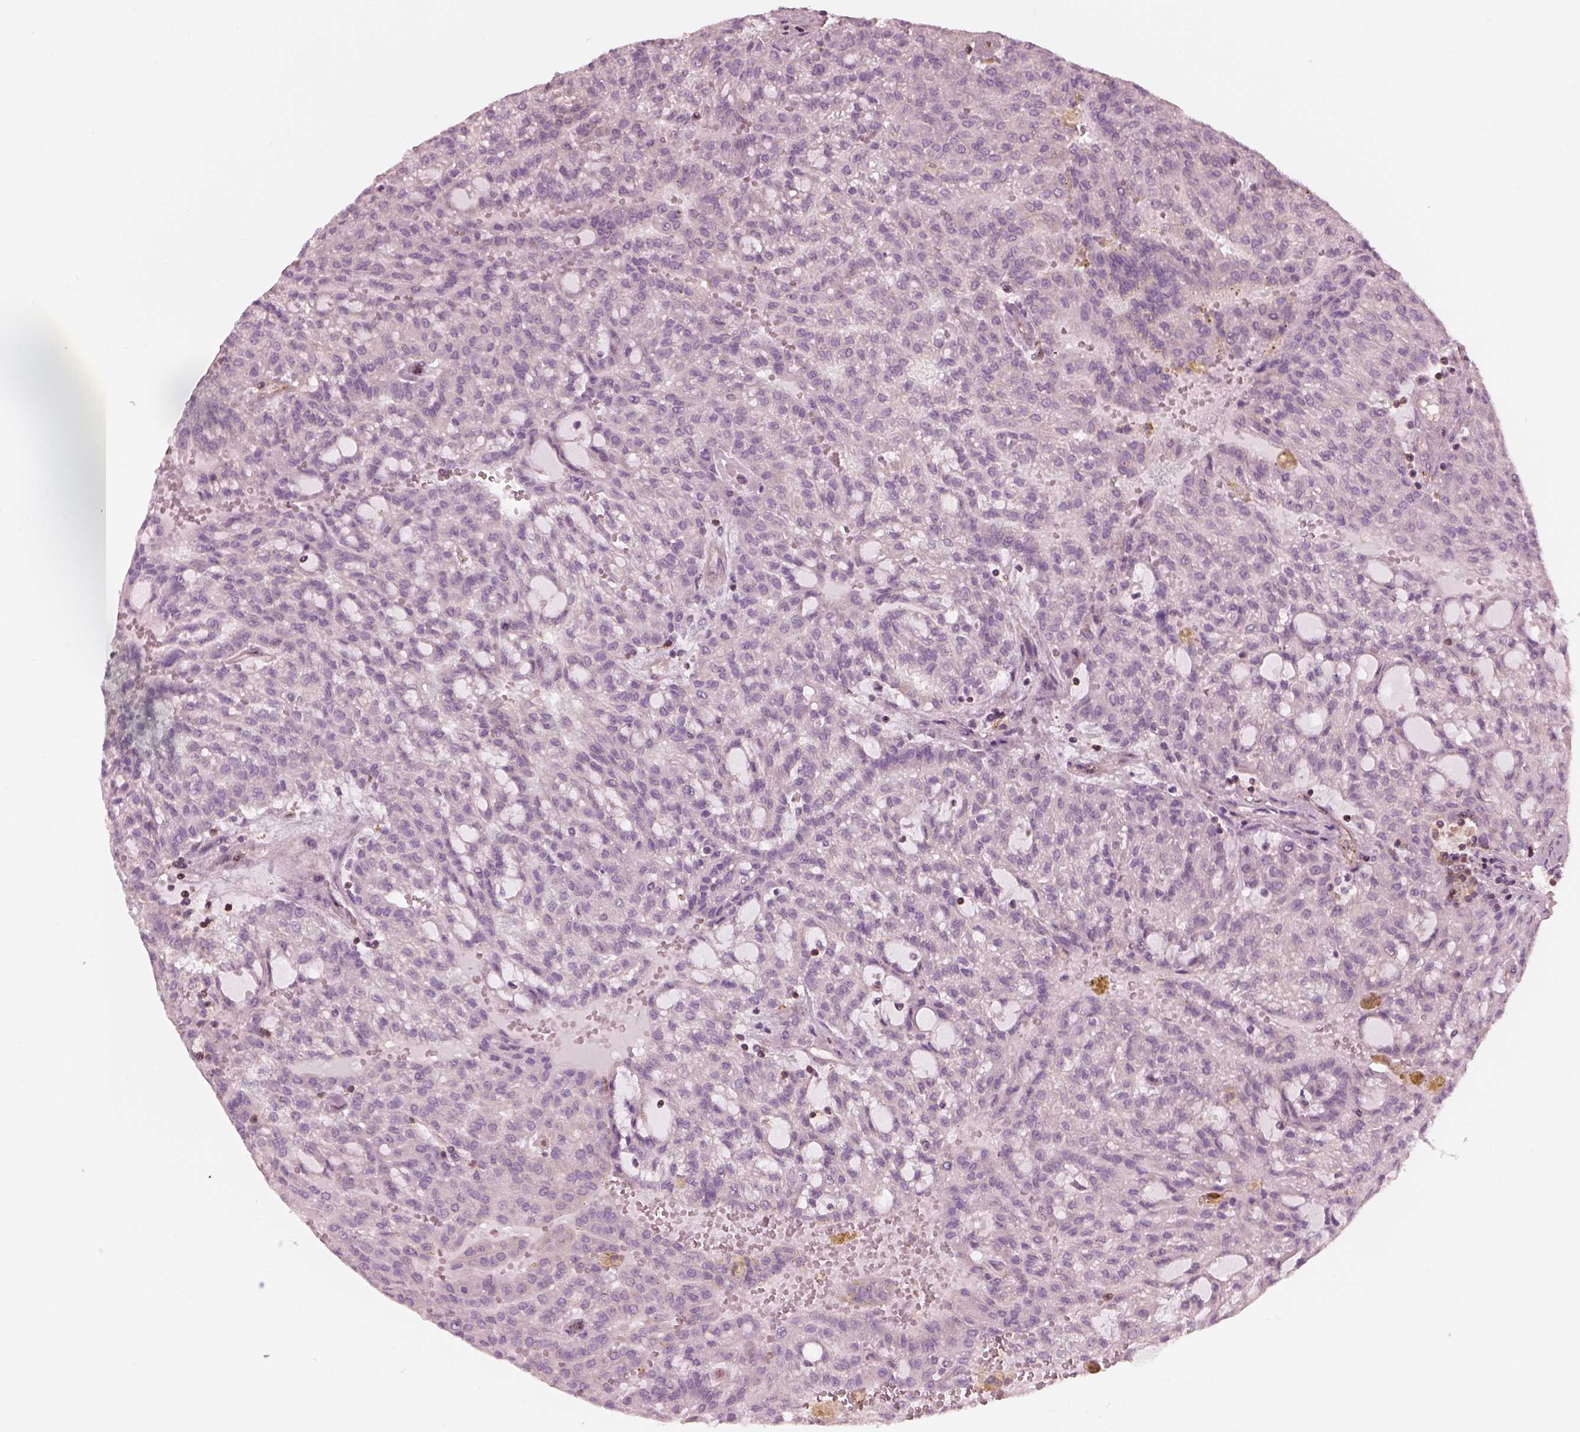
{"staining": {"intensity": "negative", "quantity": "none", "location": "none"}, "tissue": "renal cancer", "cell_type": "Tumor cells", "image_type": "cancer", "snomed": [{"axis": "morphology", "description": "Adenocarcinoma, NOS"}, {"axis": "topography", "description": "Kidney"}], "caption": "This is a image of immunohistochemistry (IHC) staining of adenocarcinoma (renal), which shows no expression in tumor cells.", "gene": "STK33", "patient": {"sex": "male", "age": 63}}